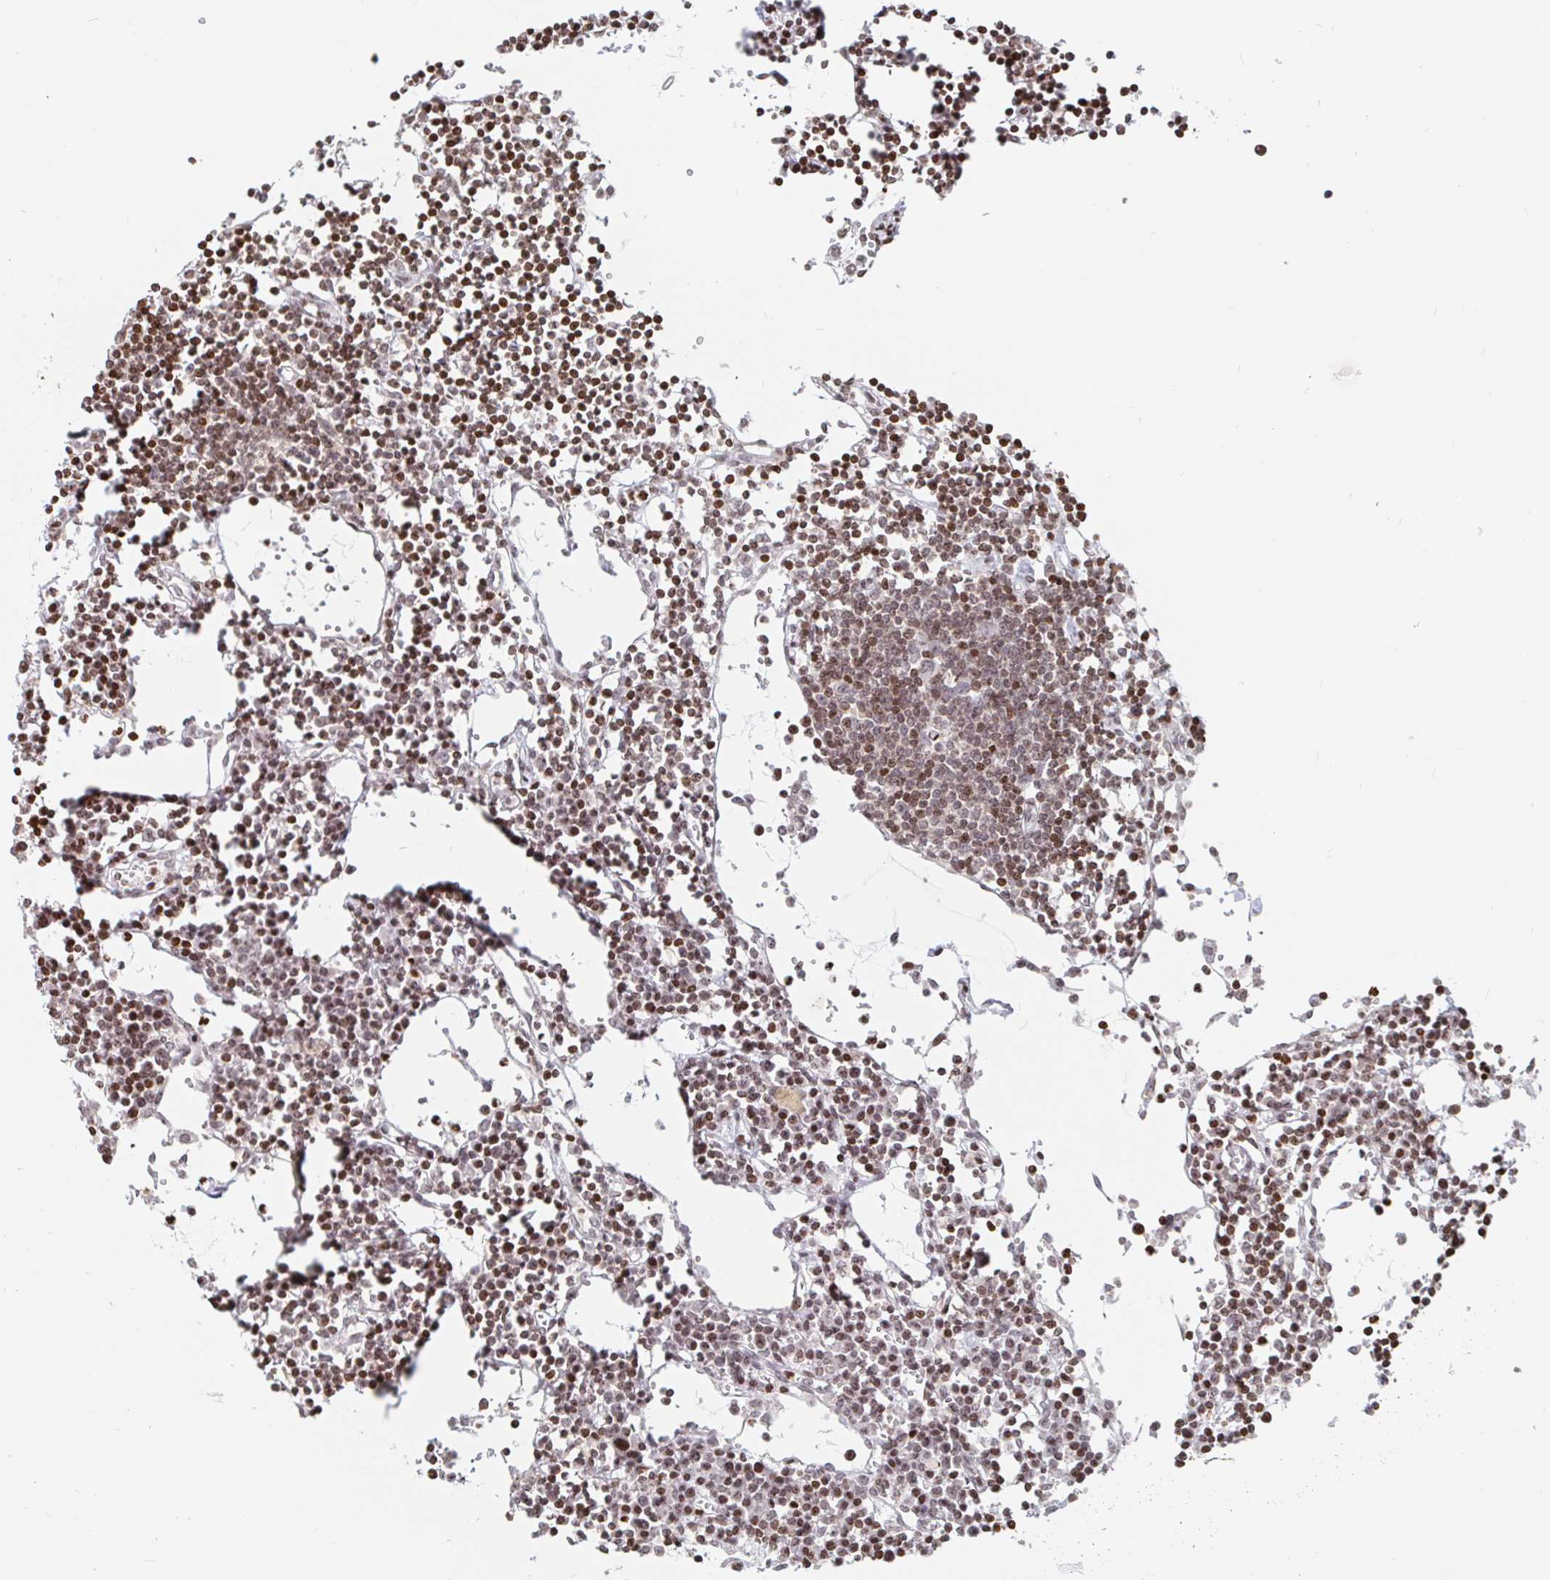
{"staining": {"intensity": "moderate", "quantity": ">75%", "location": "nuclear"}, "tissue": "lymph node", "cell_type": "Germinal center cells", "image_type": "normal", "snomed": [{"axis": "morphology", "description": "Normal tissue, NOS"}, {"axis": "topography", "description": "Lymph node"}], "caption": "Immunohistochemical staining of unremarkable lymph node exhibits medium levels of moderate nuclear positivity in approximately >75% of germinal center cells.", "gene": "HOXC10", "patient": {"sex": "female", "age": 78}}